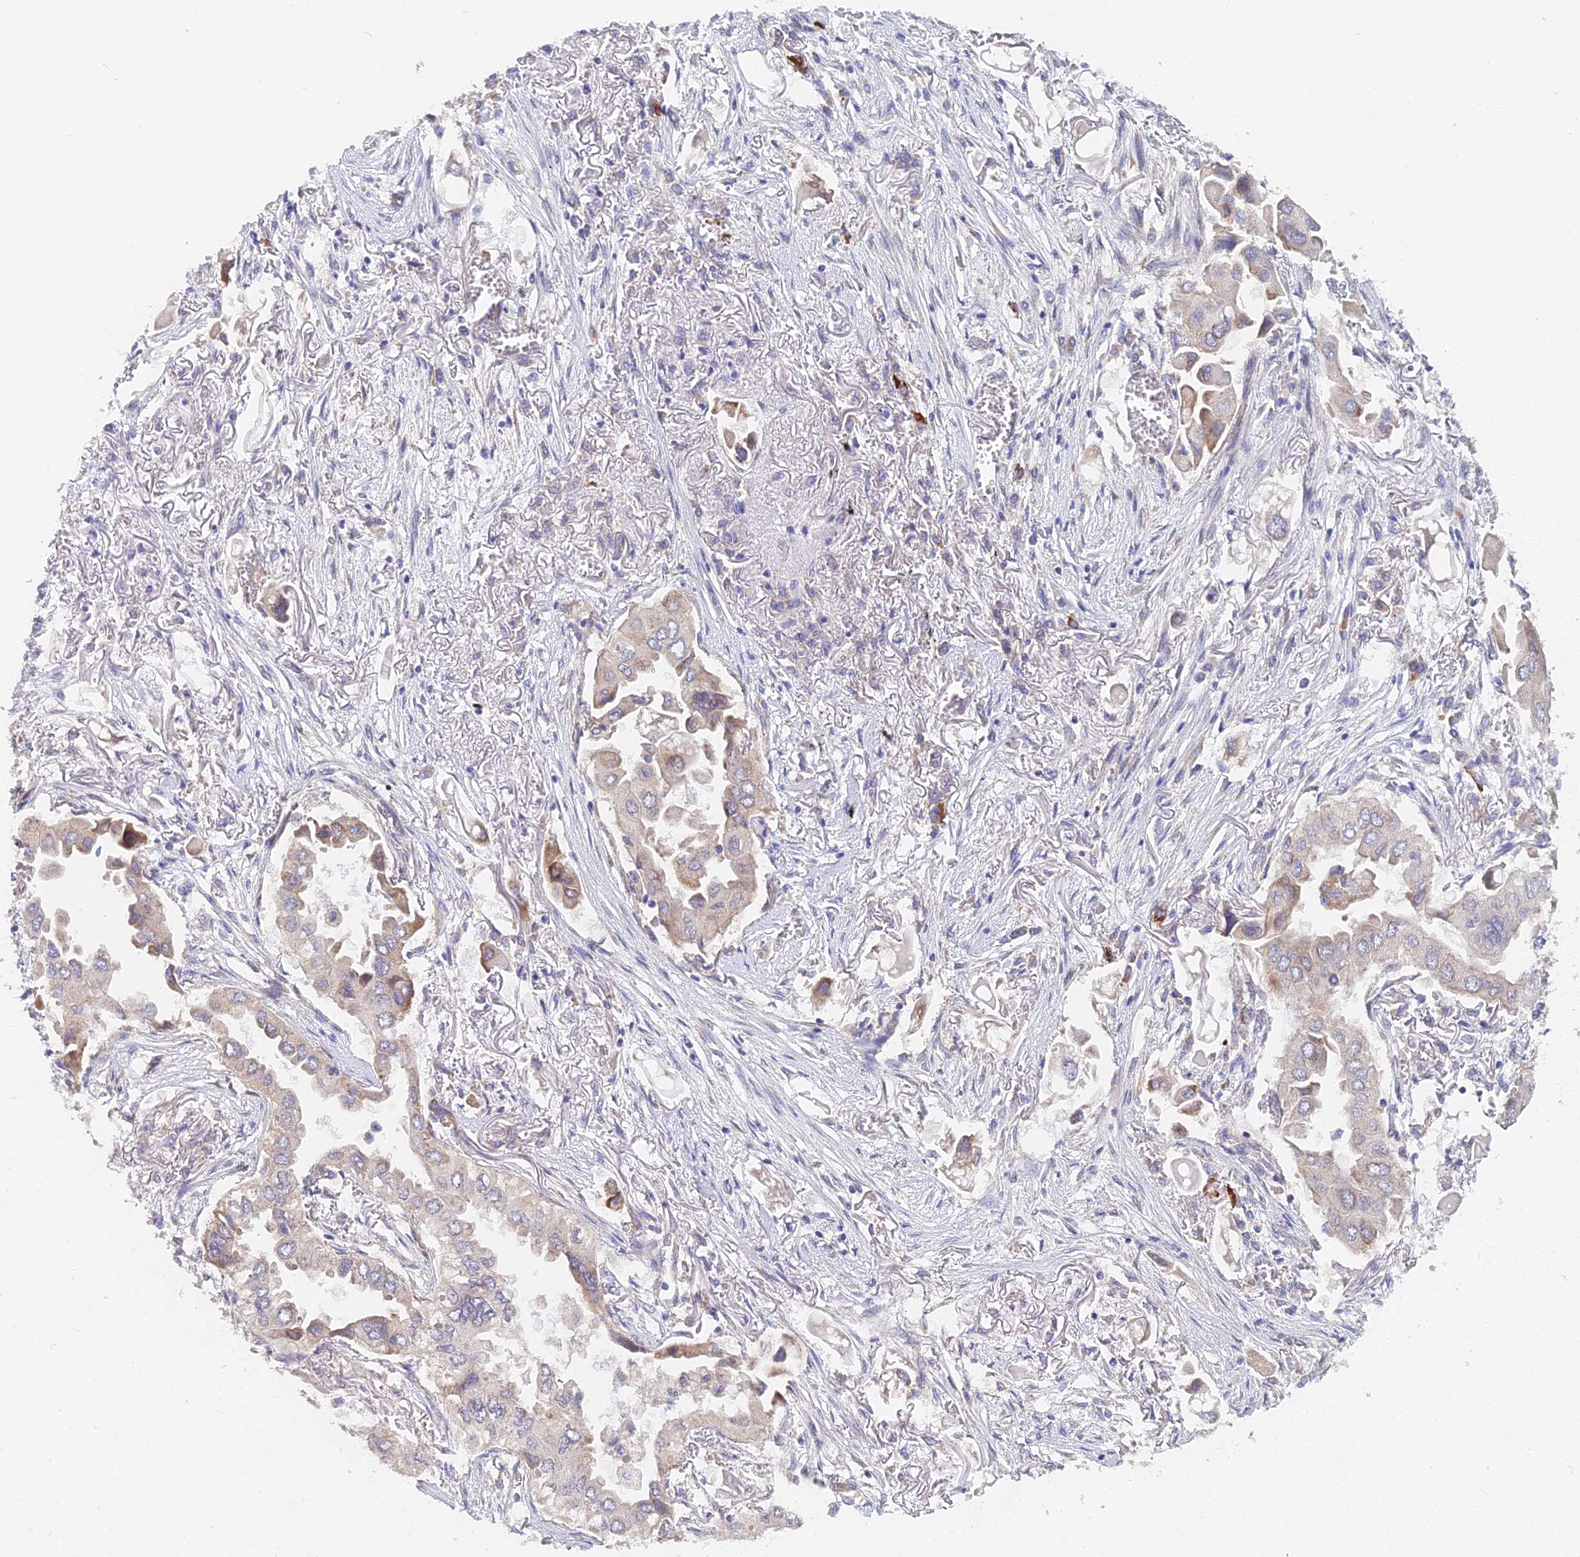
{"staining": {"intensity": "weak", "quantity": "<25%", "location": "cytoplasmic/membranous"}, "tissue": "lung cancer", "cell_type": "Tumor cells", "image_type": "cancer", "snomed": [{"axis": "morphology", "description": "Adenocarcinoma, NOS"}, {"axis": "topography", "description": "Lung"}], "caption": "There is no significant positivity in tumor cells of lung cancer.", "gene": "ELOF1", "patient": {"sex": "female", "age": 76}}